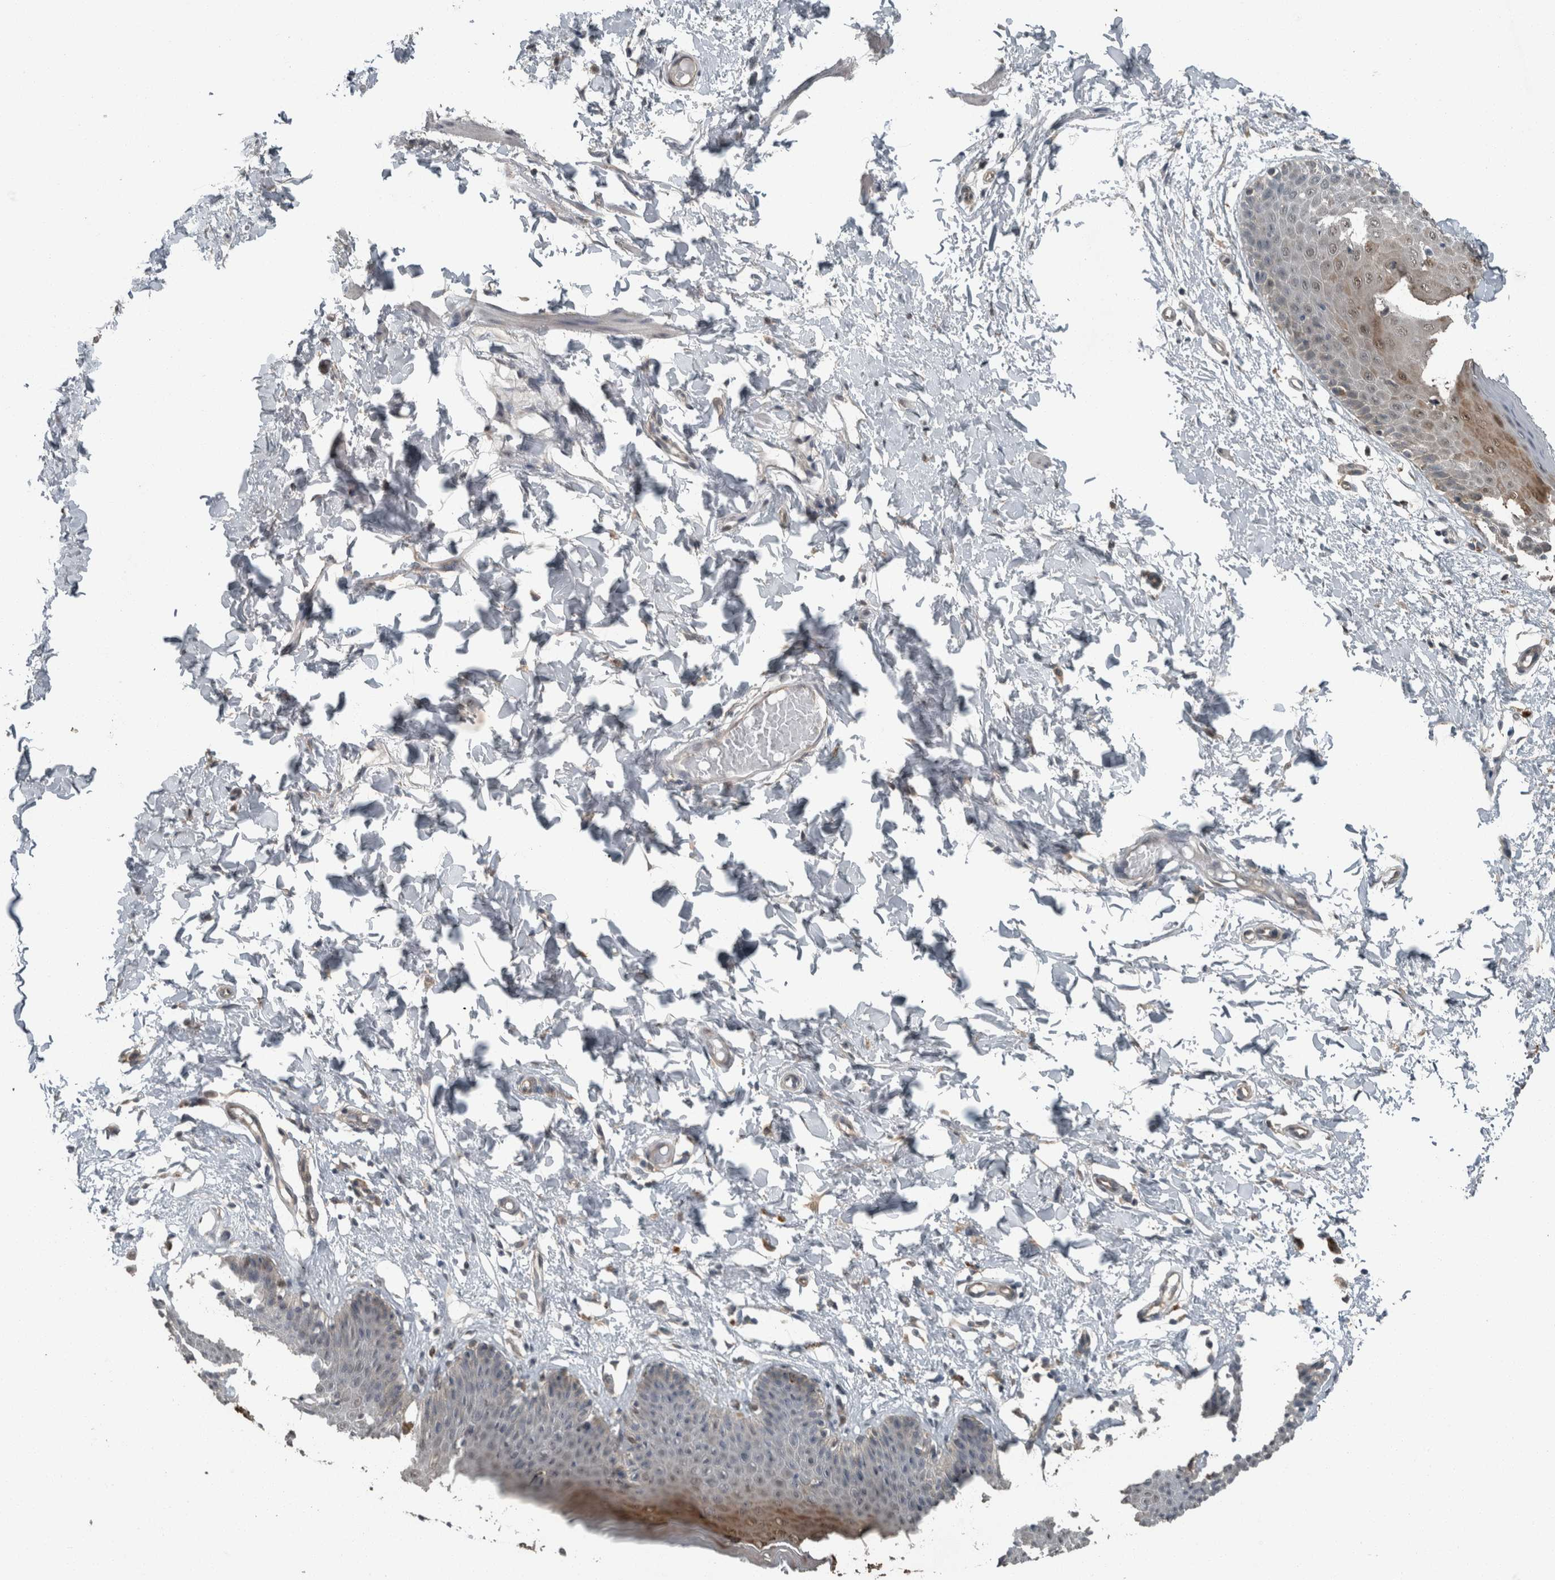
{"staining": {"intensity": "moderate", "quantity": "<25%", "location": "cytoplasmic/membranous"}, "tissue": "skin", "cell_type": "Epidermal cells", "image_type": "normal", "snomed": [{"axis": "morphology", "description": "Normal tissue, NOS"}, {"axis": "topography", "description": "Vulva"}], "caption": "DAB (3,3'-diaminobenzidine) immunohistochemical staining of benign human skin reveals moderate cytoplasmic/membranous protein staining in approximately <25% of epidermal cells. (DAB IHC with brightfield microscopy, high magnification).", "gene": "MYO1E", "patient": {"sex": "female", "age": 66}}